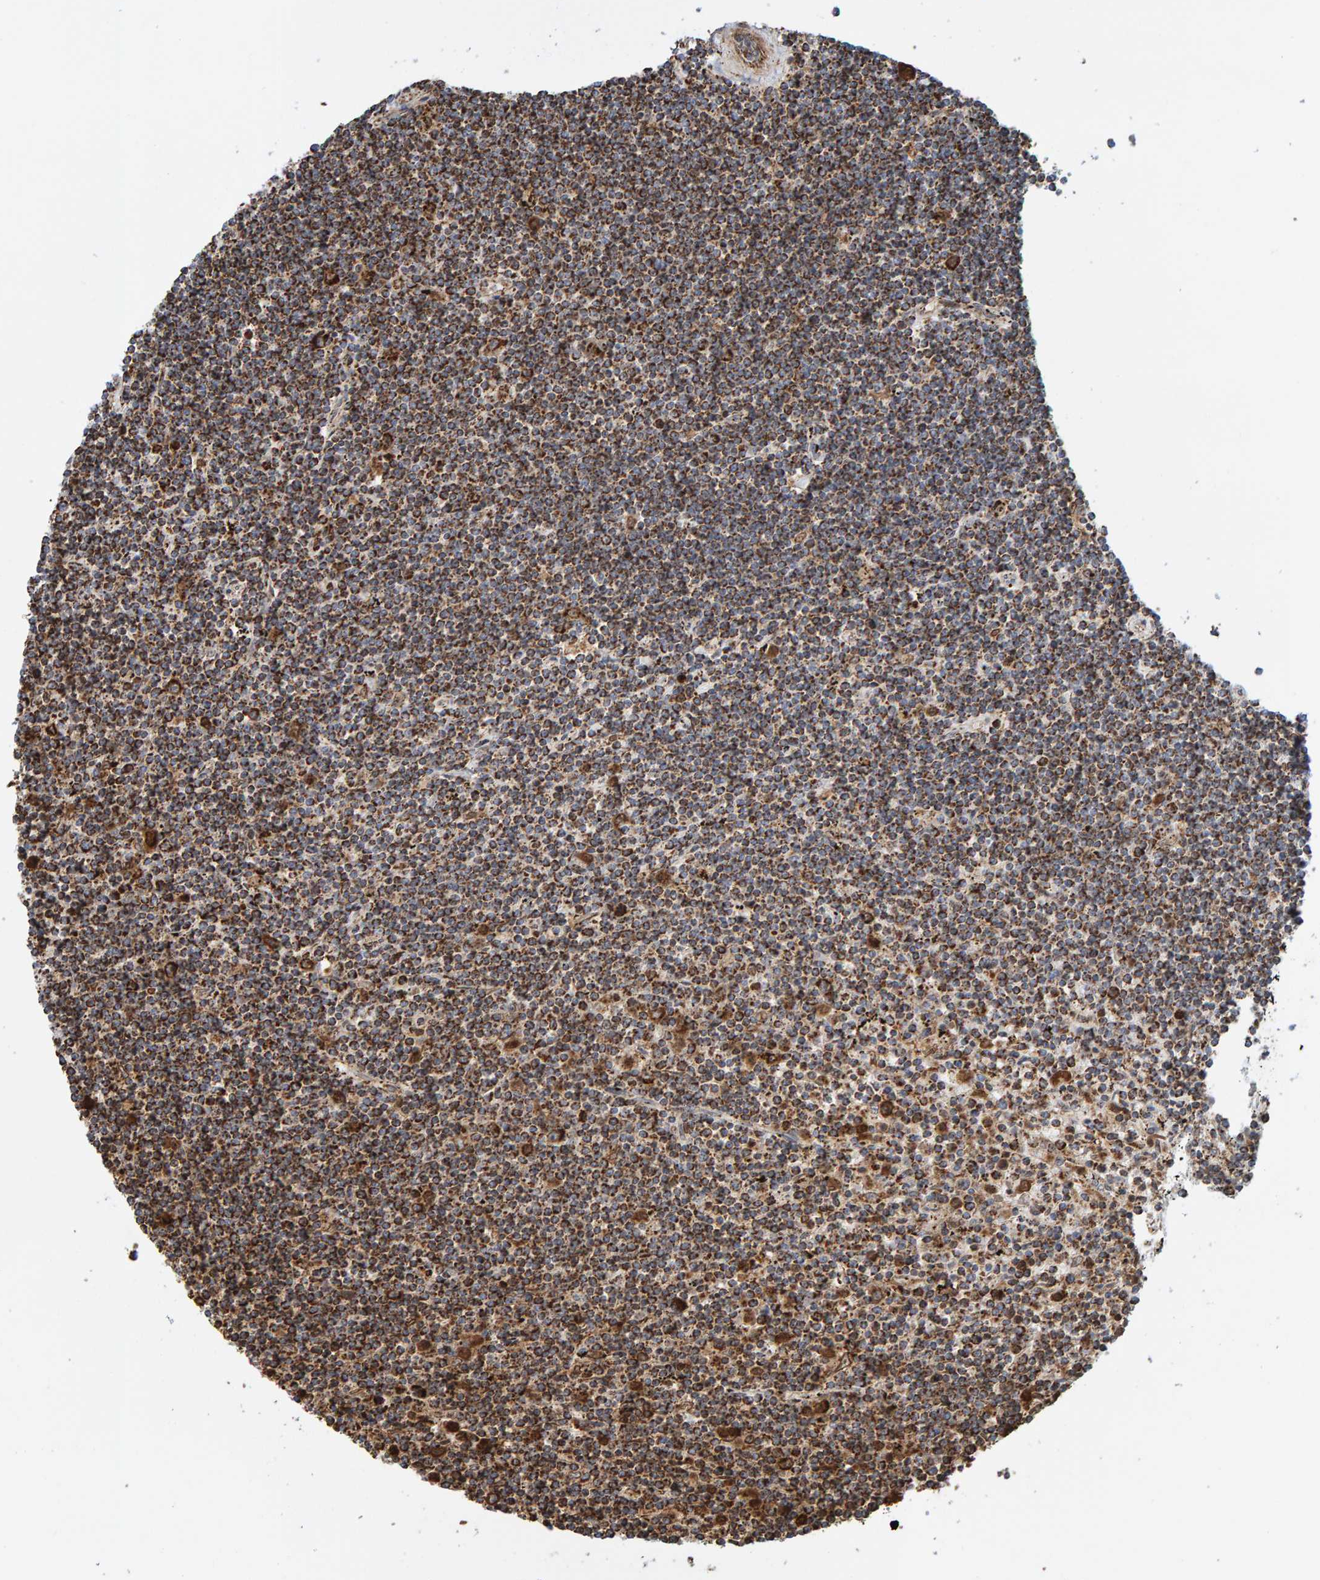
{"staining": {"intensity": "moderate", "quantity": "25%-75%", "location": "cytoplasmic/membranous"}, "tissue": "lymphoma", "cell_type": "Tumor cells", "image_type": "cancer", "snomed": [{"axis": "morphology", "description": "Malignant lymphoma, non-Hodgkin's type, Low grade"}, {"axis": "topography", "description": "Spleen"}], "caption": "Human lymphoma stained for a protein (brown) demonstrates moderate cytoplasmic/membranous positive positivity in approximately 25%-75% of tumor cells.", "gene": "MRPL45", "patient": {"sex": "male", "age": 76}}